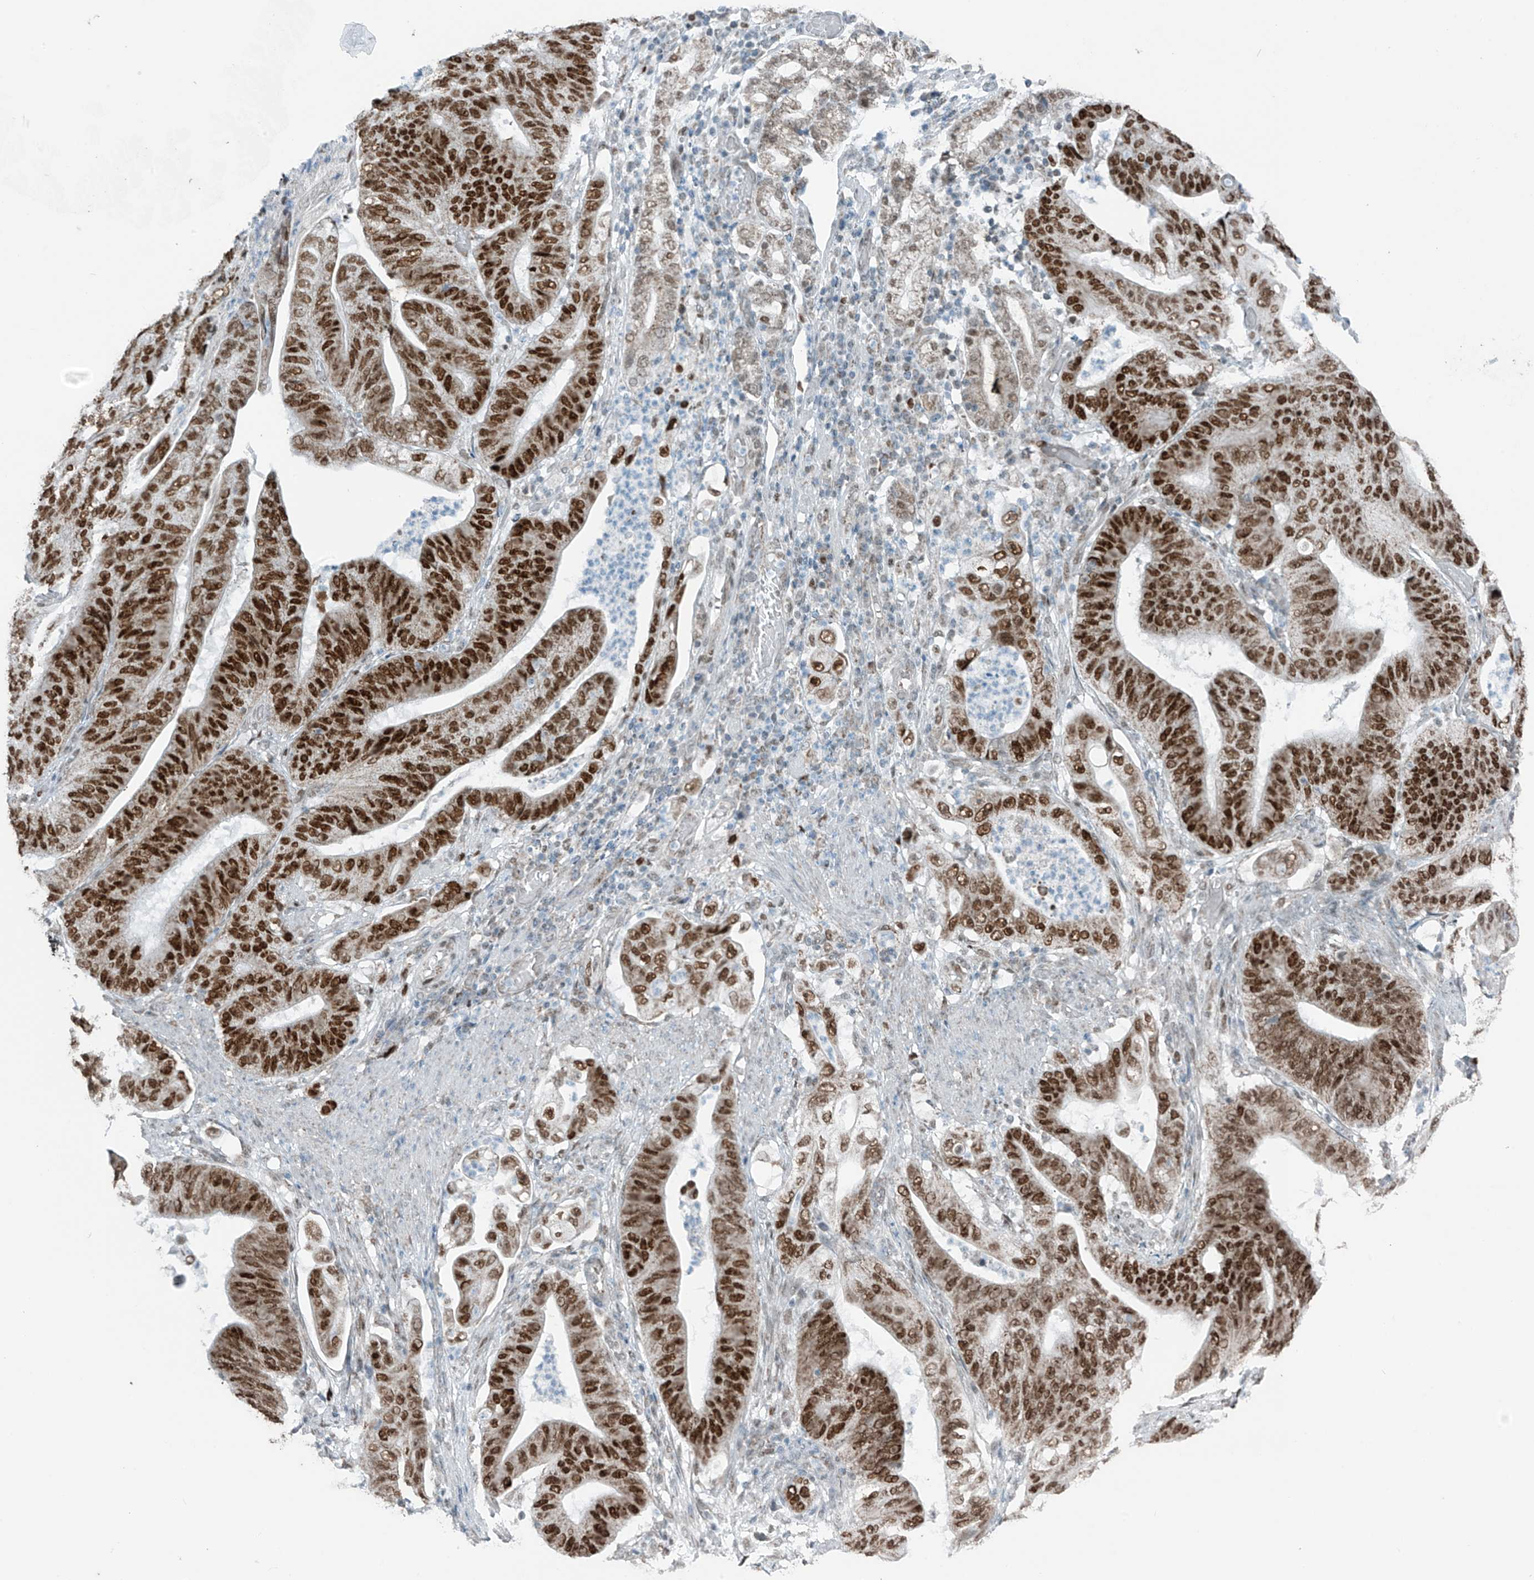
{"staining": {"intensity": "strong", "quantity": ">75%", "location": "nuclear"}, "tissue": "stomach cancer", "cell_type": "Tumor cells", "image_type": "cancer", "snomed": [{"axis": "morphology", "description": "Adenocarcinoma, NOS"}, {"axis": "topography", "description": "Stomach"}], "caption": "About >75% of tumor cells in stomach cancer show strong nuclear protein positivity as visualized by brown immunohistochemical staining.", "gene": "WRNIP1", "patient": {"sex": "female", "age": 73}}